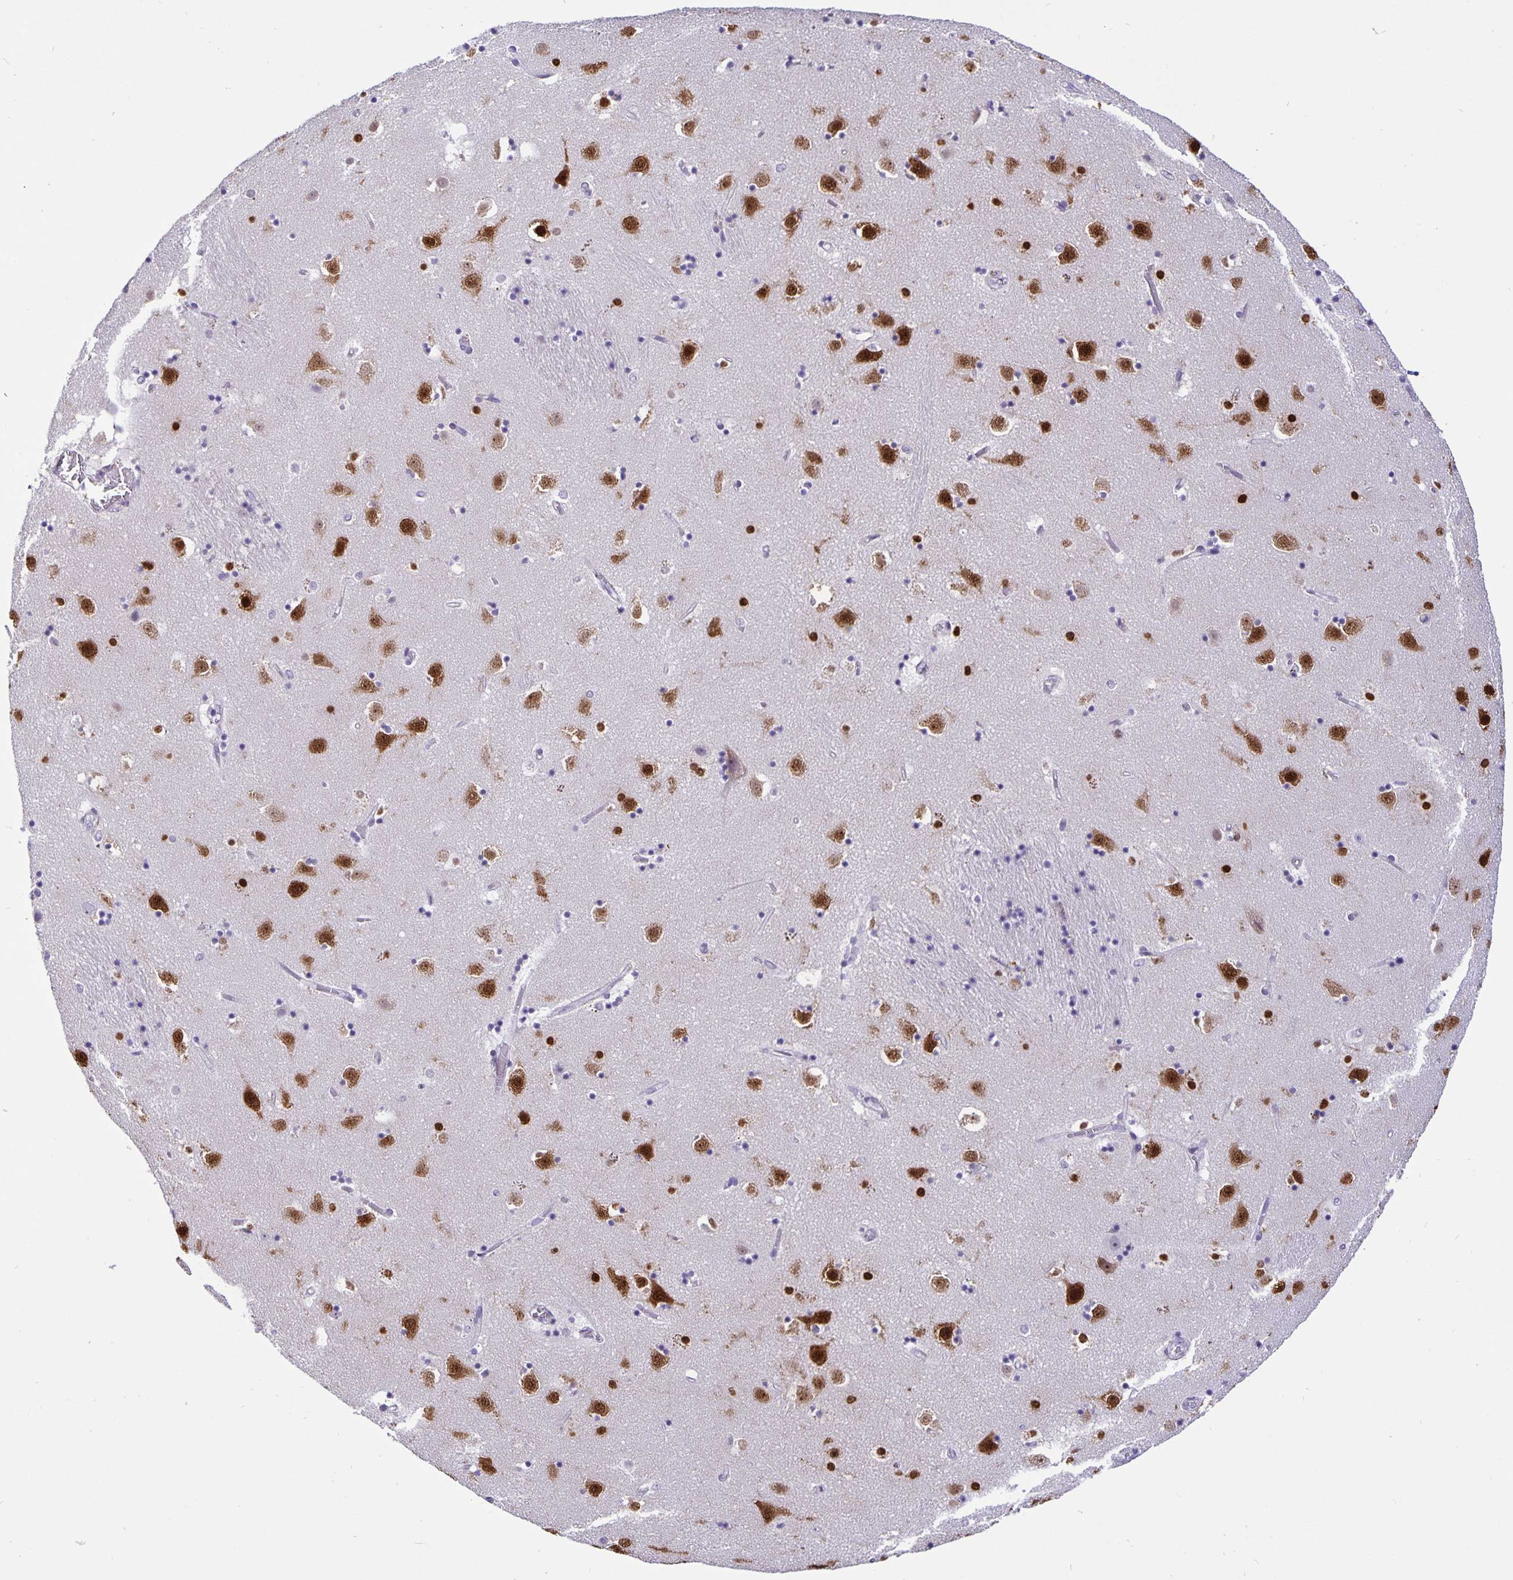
{"staining": {"intensity": "strong", "quantity": "<25%", "location": "nuclear"}, "tissue": "caudate", "cell_type": "Glial cells", "image_type": "normal", "snomed": [{"axis": "morphology", "description": "Normal tissue, NOS"}, {"axis": "topography", "description": "Lateral ventricle wall"}], "caption": "A photomicrograph of caudate stained for a protein shows strong nuclear brown staining in glial cells. (IHC, brightfield microscopy, high magnification).", "gene": "FOSL2", "patient": {"sex": "male", "age": 58}}